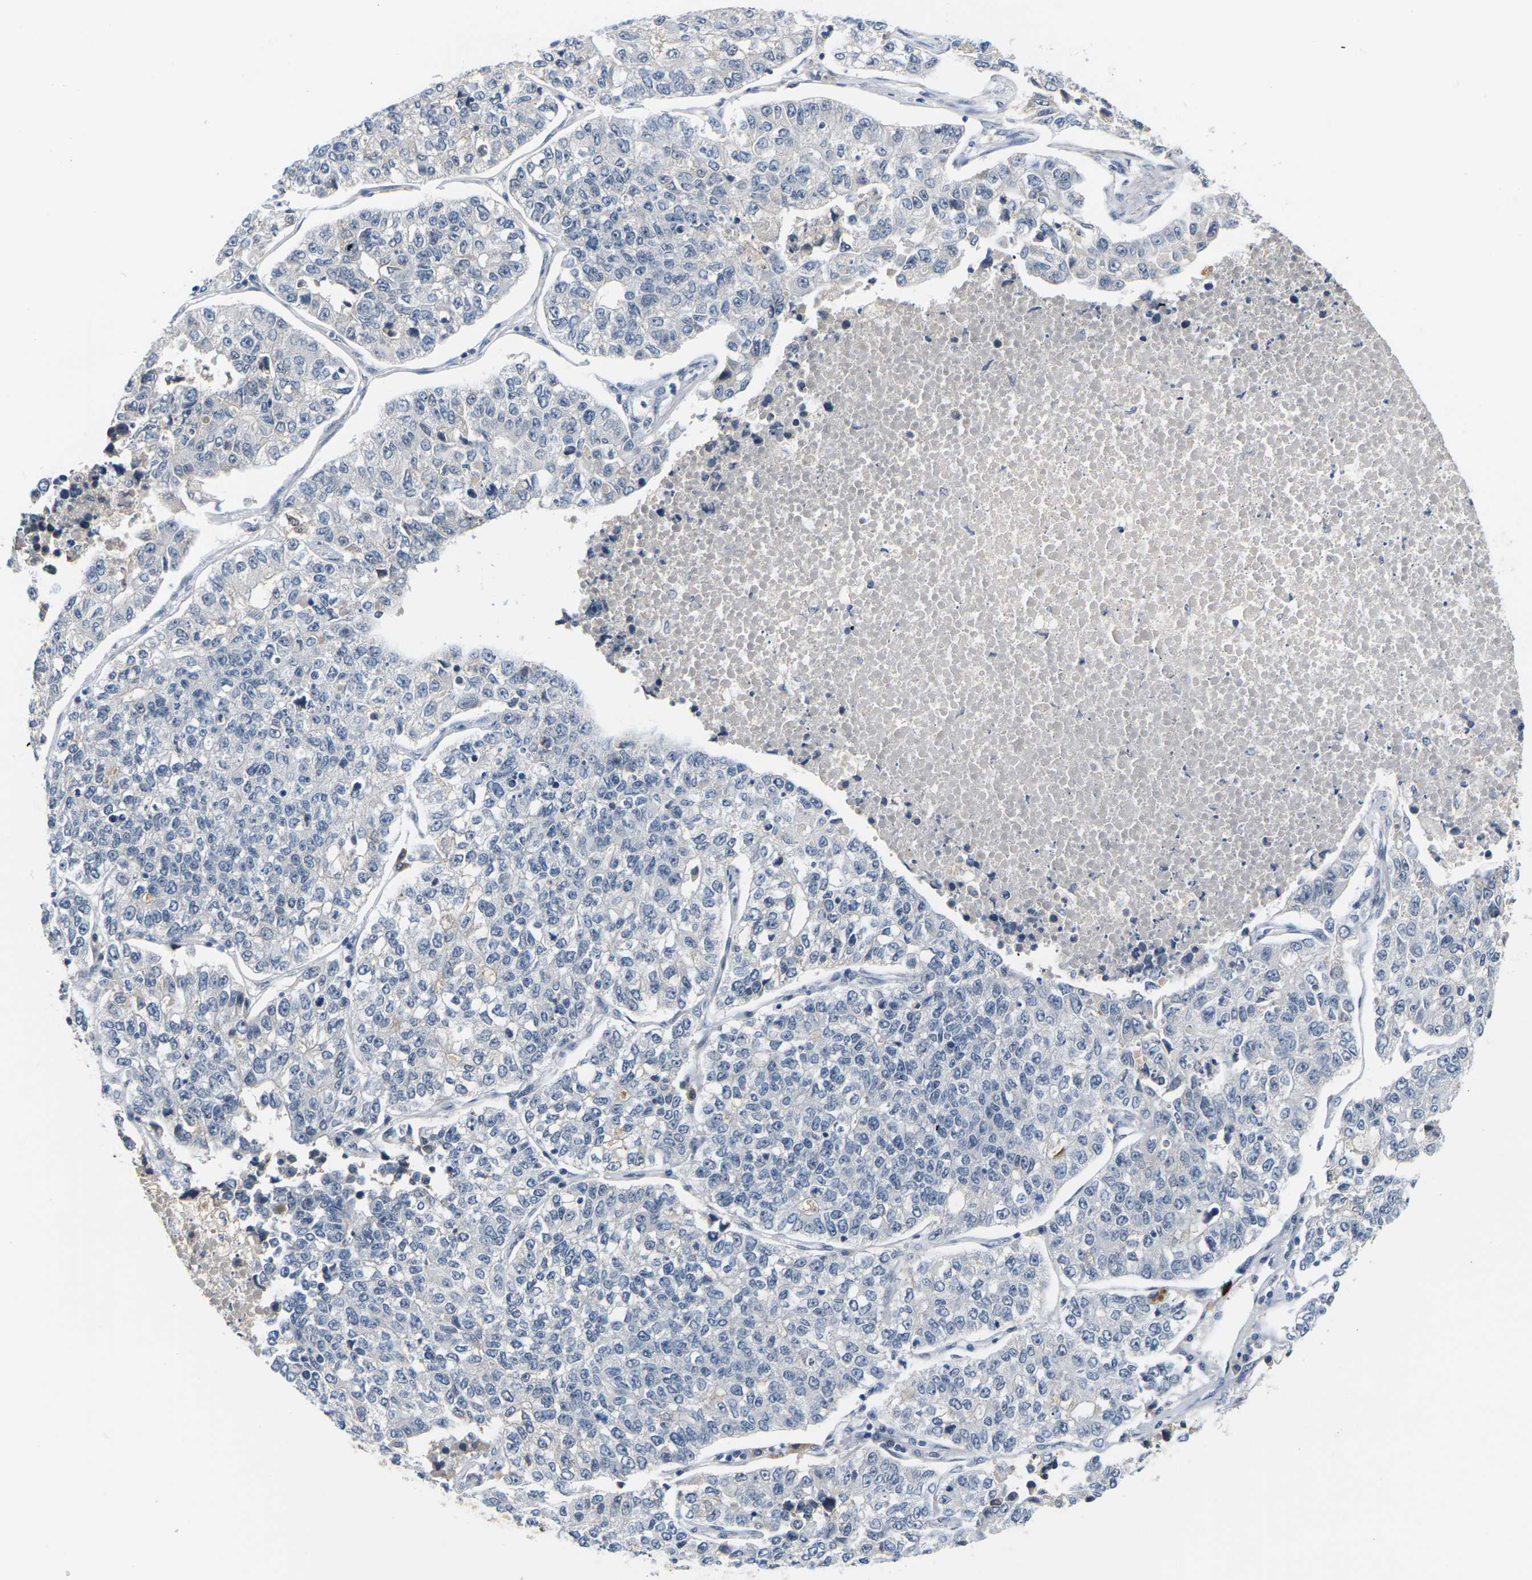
{"staining": {"intensity": "negative", "quantity": "none", "location": "none"}, "tissue": "lung cancer", "cell_type": "Tumor cells", "image_type": "cancer", "snomed": [{"axis": "morphology", "description": "Adenocarcinoma, NOS"}, {"axis": "topography", "description": "Lung"}], "caption": "A micrograph of human lung adenocarcinoma is negative for staining in tumor cells.", "gene": "PKP2", "patient": {"sex": "male", "age": 49}}